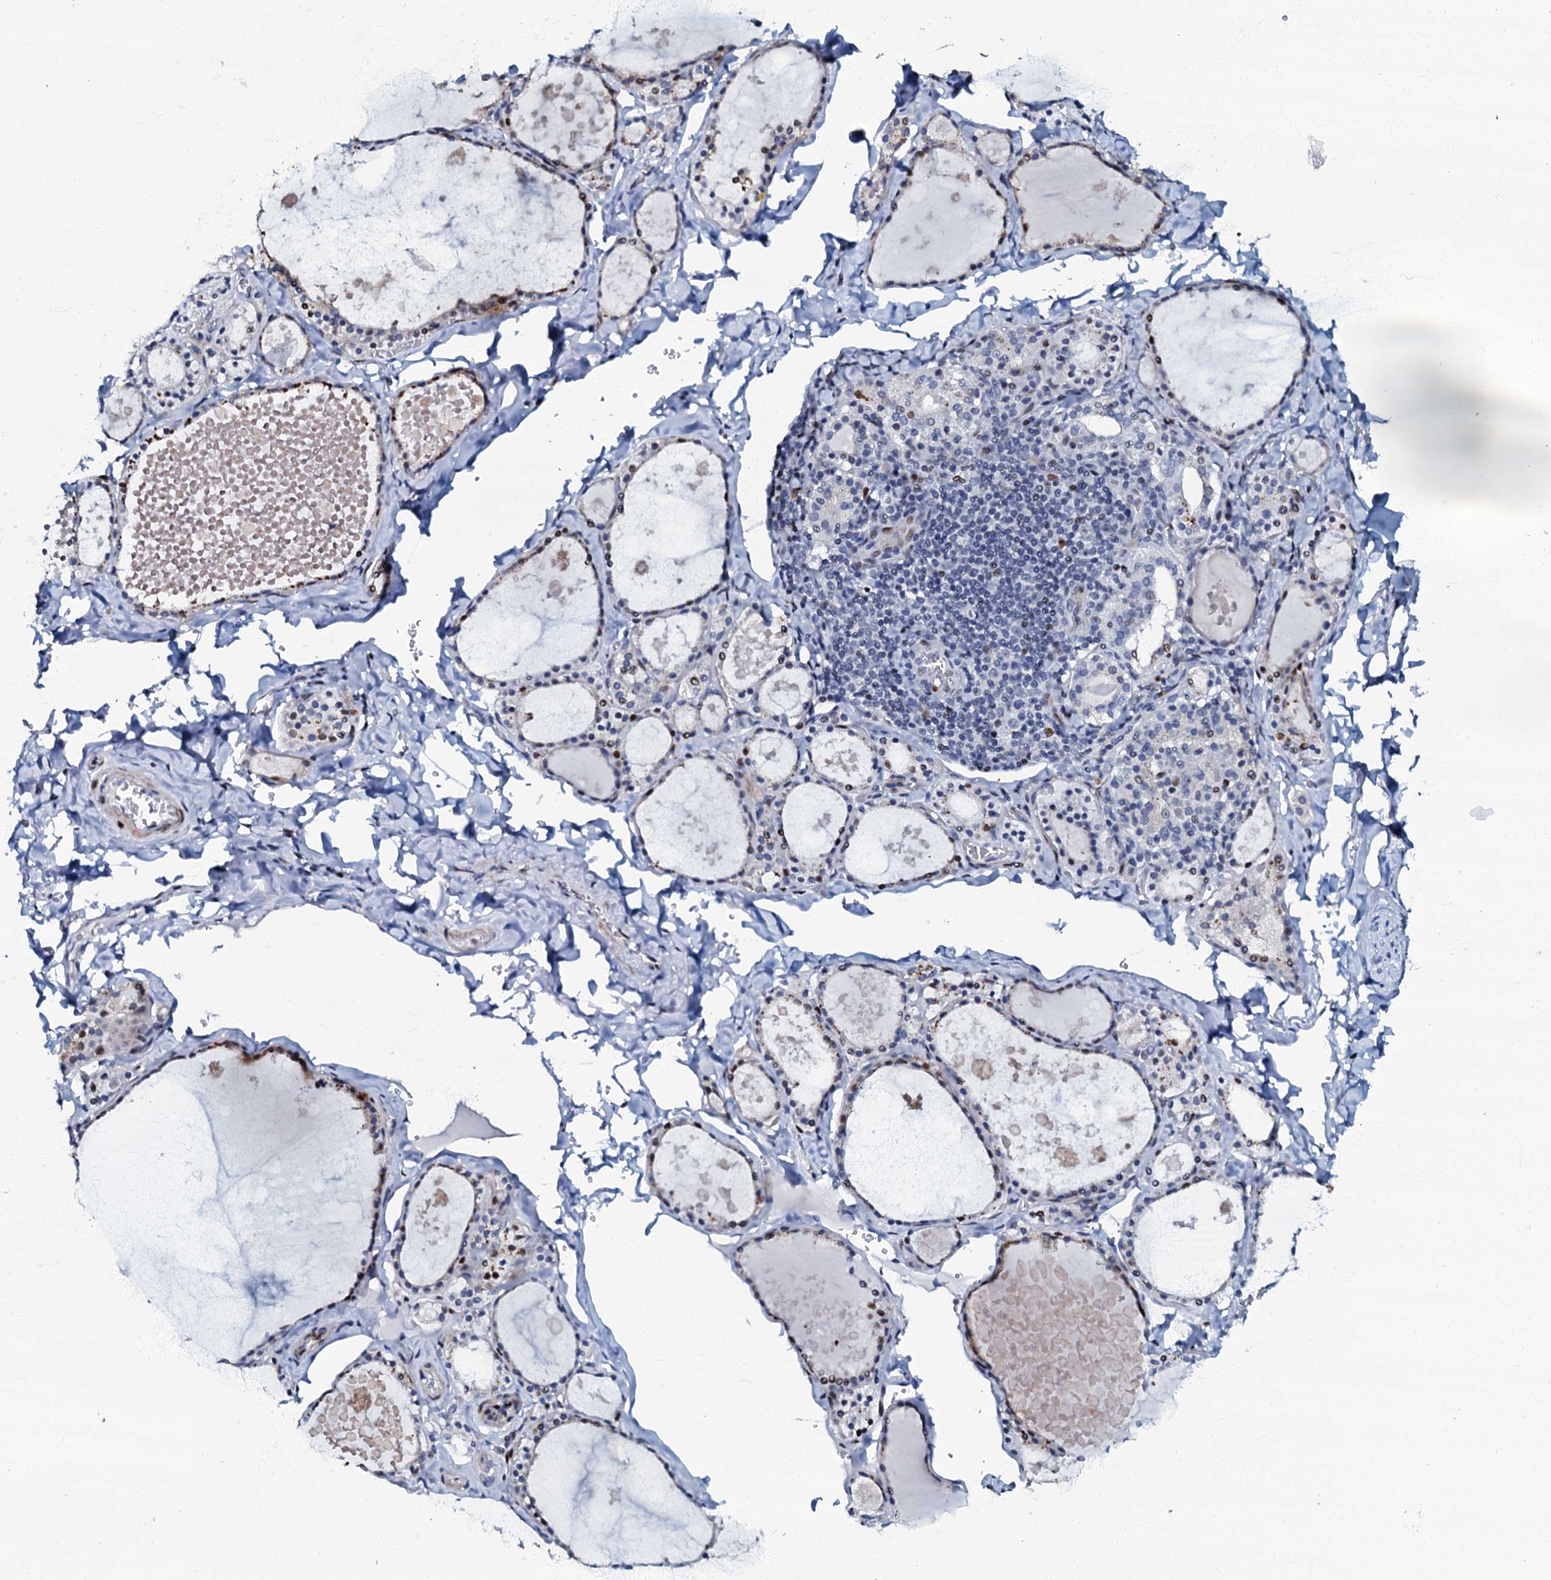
{"staining": {"intensity": "moderate", "quantity": "25%-75%", "location": "cytoplasmic/membranous,nuclear"}, "tissue": "thyroid gland", "cell_type": "Glandular cells", "image_type": "normal", "snomed": [{"axis": "morphology", "description": "Normal tissue, NOS"}, {"axis": "topography", "description": "Thyroid gland"}], "caption": "This is a photomicrograph of immunohistochemistry staining of benign thyroid gland, which shows moderate positivity in the cytoplasmic/membranous,nuclear of glandular cells.", "gene": "MFSD5", "patient": {"sex": "male", "age": 56}}